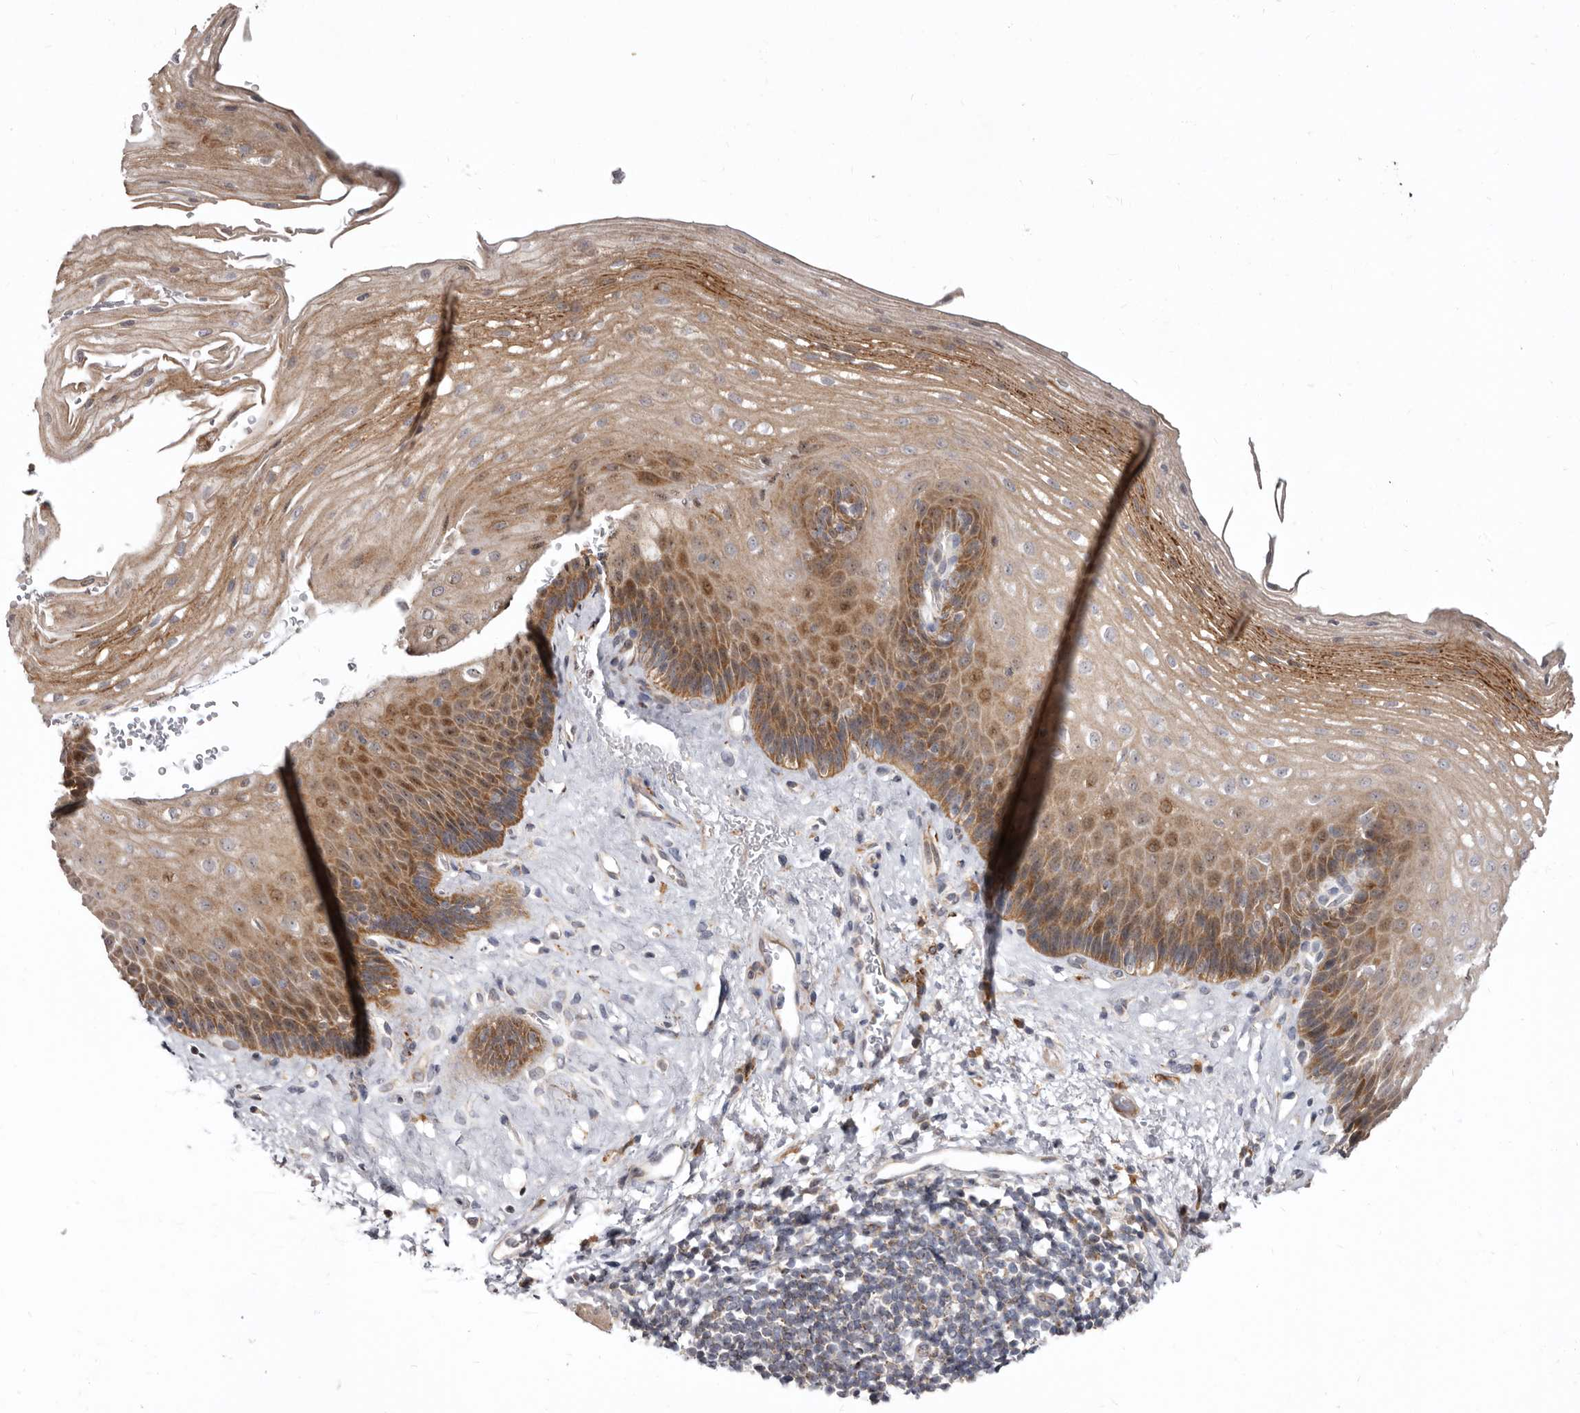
{"staining": {"intensity": "strong", "quantity": "25%-75%", "location": "cytoplasmic/membranous"}, "tissue": "esophagus", "cell_type": "Squamous epithelial cells", "image_type": "normal", "snomed": [{"axis": "morphology", "description": "Normal tissue, NOS"}, {"axis": "topography", "description": "Esophagus"}], "caption": "Protein staining displays strong cytoplasmic/membranous expression in about 25%-75% of squamous epithelial cells in unremarkable esophagus. Nuclei are stained in blue.", "gene": "SMC4", "patient": {"sex": "female", "age": 66}}